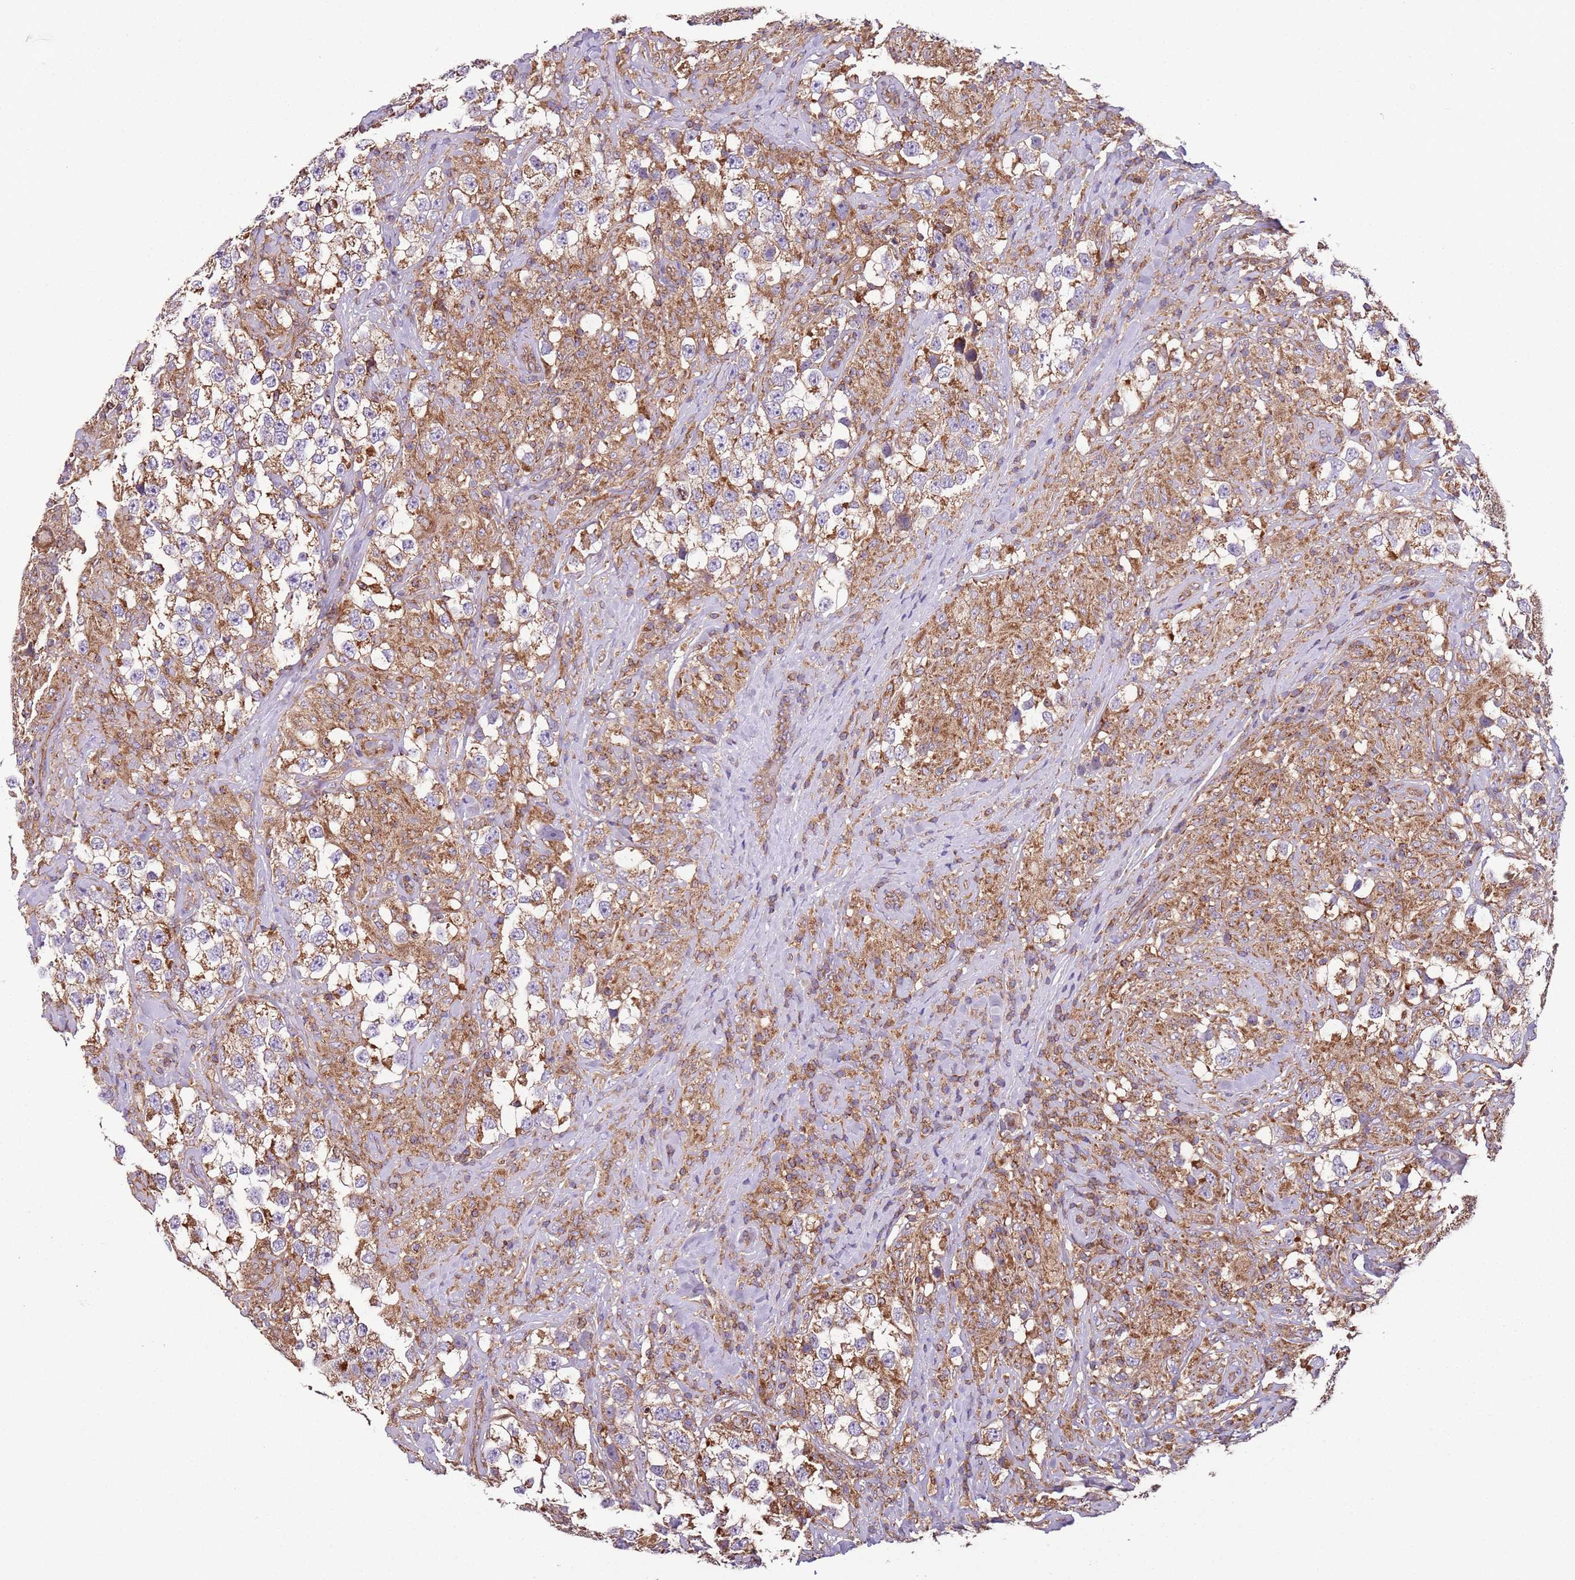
{"staining": {"intensity": "moderate", "quantity": ">75%", "location": "cytoplasmic/membranous"}, "tissue": "testis cancer", "cell_type": "Tumor cells", "image_type": "cancer", "snomed": [{"axis": "morphology", "description": "Seminoma, NOS"}, {"axis": "topography", "description": "Testis"}], "caption": "Immunohistochemistry (IHC) of seminoma (testis) demonstrates medium levels of moderate cytoplasmic/membranous staining in approximately >75% of tumor cells. Using DAB (3,3'-diaminobenzidine) (brown) and hematoxylin (blue) stains, captured at high magnification using brightfield microscopy.", "gene": "RMND5A", "patient": {"sex": "male", "age": 46}}